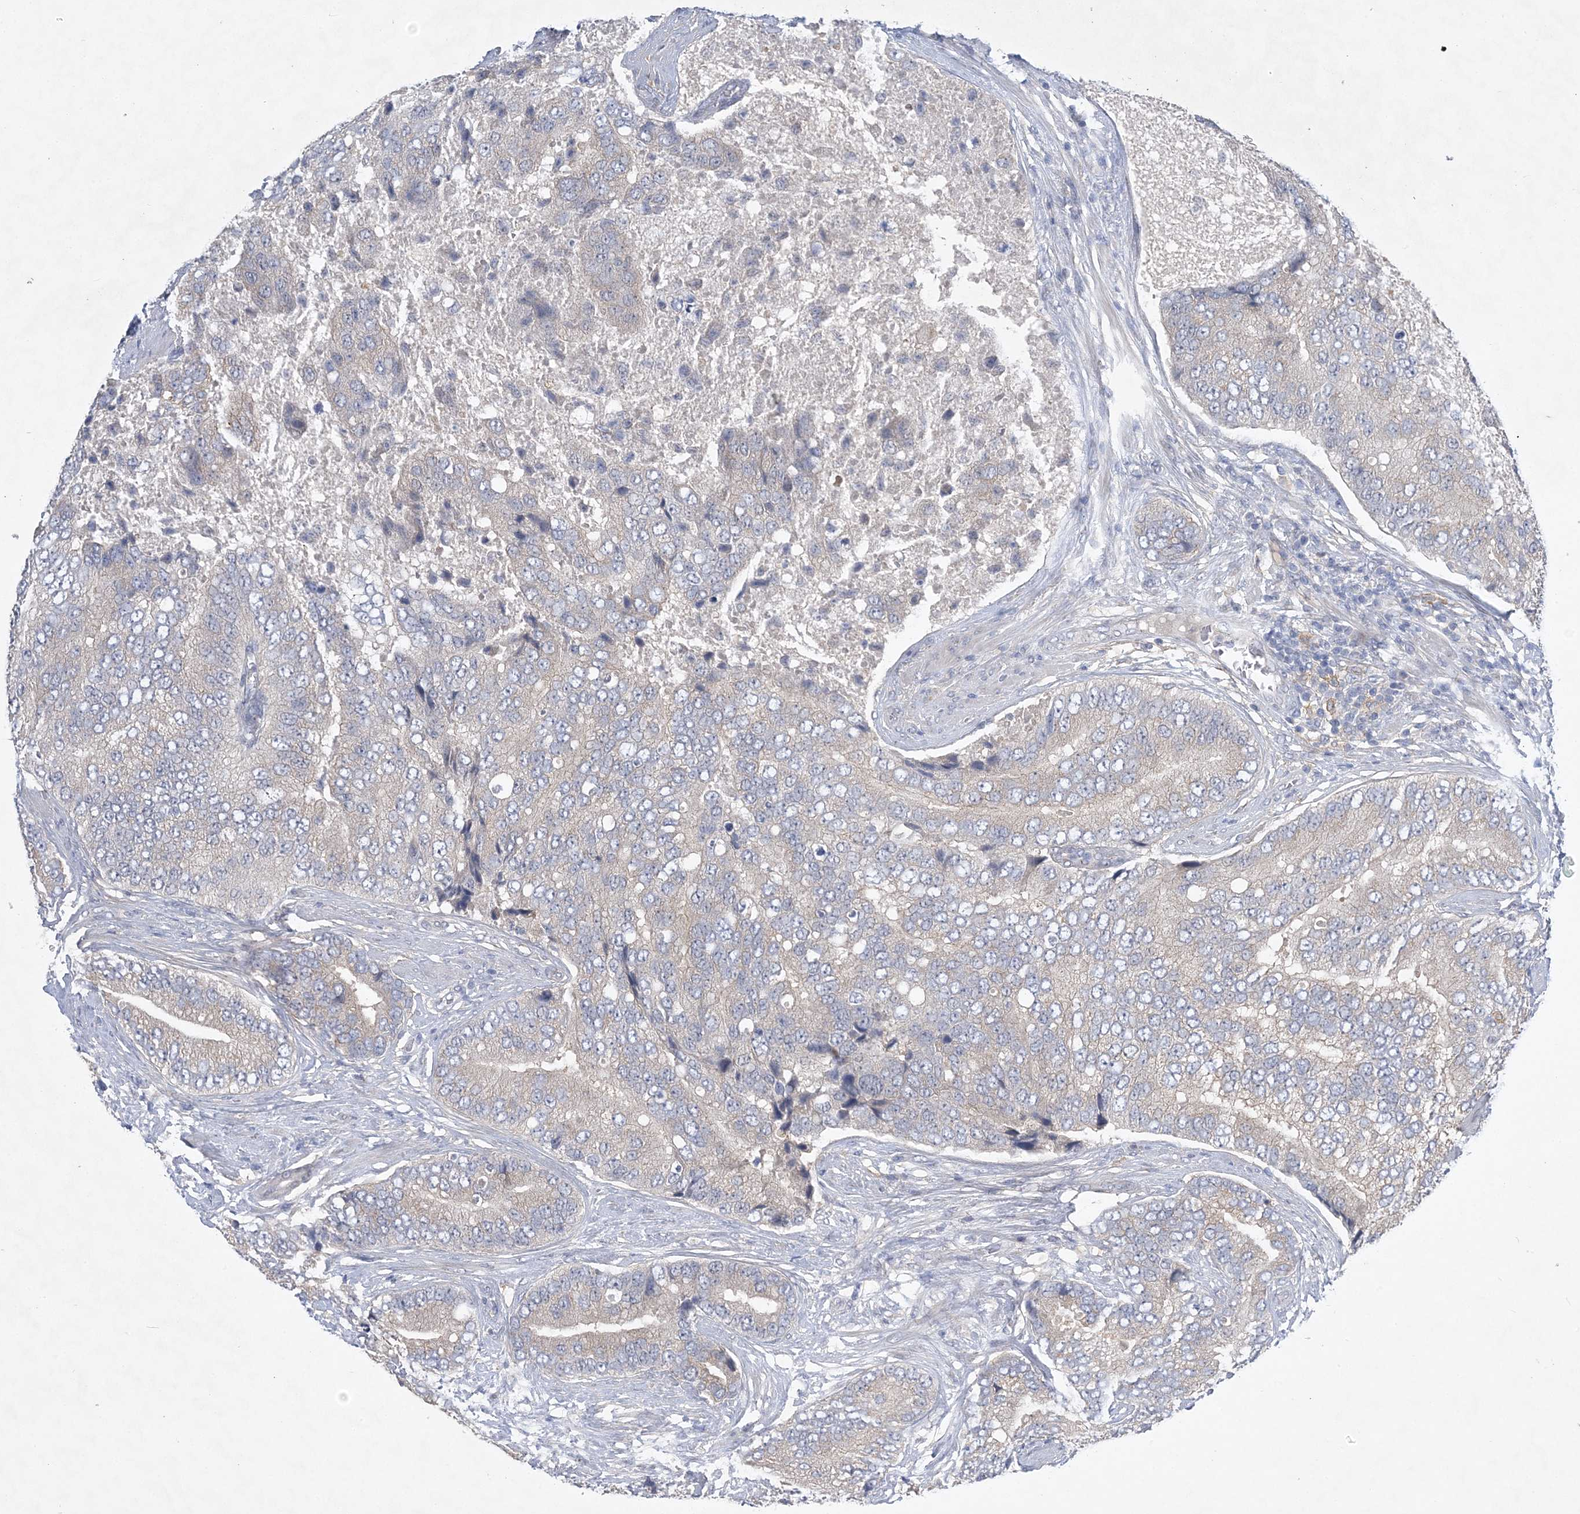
{"staining": {"intensity": "negative", "quantity": "none", "location": "none"}, "tissue": "prostate cancer", "cell_type": "Tumor cells", "image_type": "cancer", "snomed": [{"axis": "morphology", "description": "Adenocarcinoma, High grade"}, {"axis": "topography", "description": "Prostate"}], "caption": "Image shows no significant protein expression in tumor cells of prostate cancer.", "gene": "ANKRD35", "patient": {"sex": "male", "age": 70}}